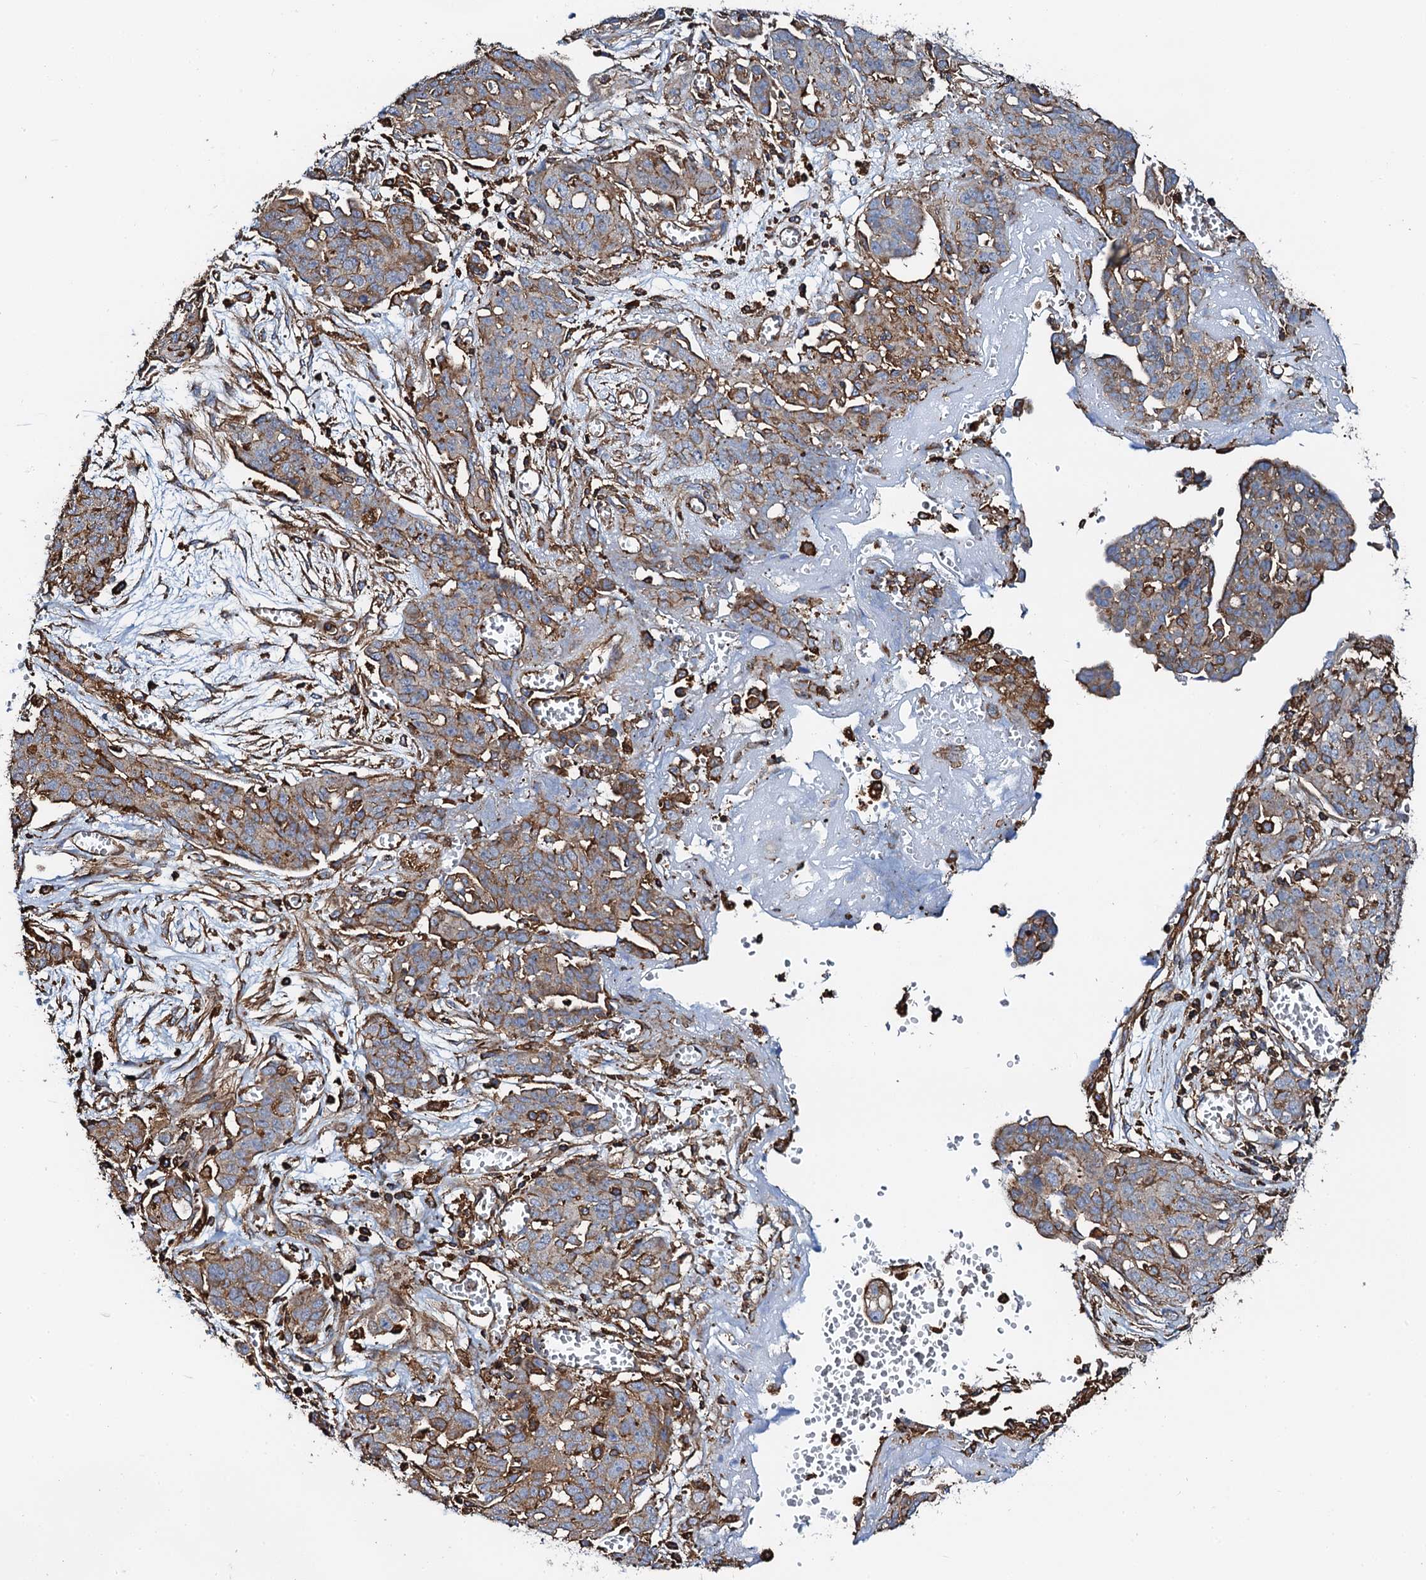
{"staining": {"intensity": "moderate", "quantity": "25%-75%", "location": "cytoplasmic/membranous"}, "tissue": "ovarian cancer", "cell_type": "Tumor cells", "image_type": "cancer", "snomed": [{"axis": "morphology", "description": "Cystadenocarcinoma, serous, NOS"}, {"axis": "topography", "description": "Soft tissue"}, {"axis": "topography", "description": "Ovary"}], "caption": "Immunohistochemical staining of human ovarian cancer (serous cystadenocarcinoma) exhibits moderate cytoplasmic/membranous protein expression in about 25%-75% of tumor cells. The protein is stained brown, and the nuclei are stained in blue (DAB IHC with brightfield microscopy, high magnification).", "gene": "INTS10", "patient": {"sex": "female", "age": 57}}